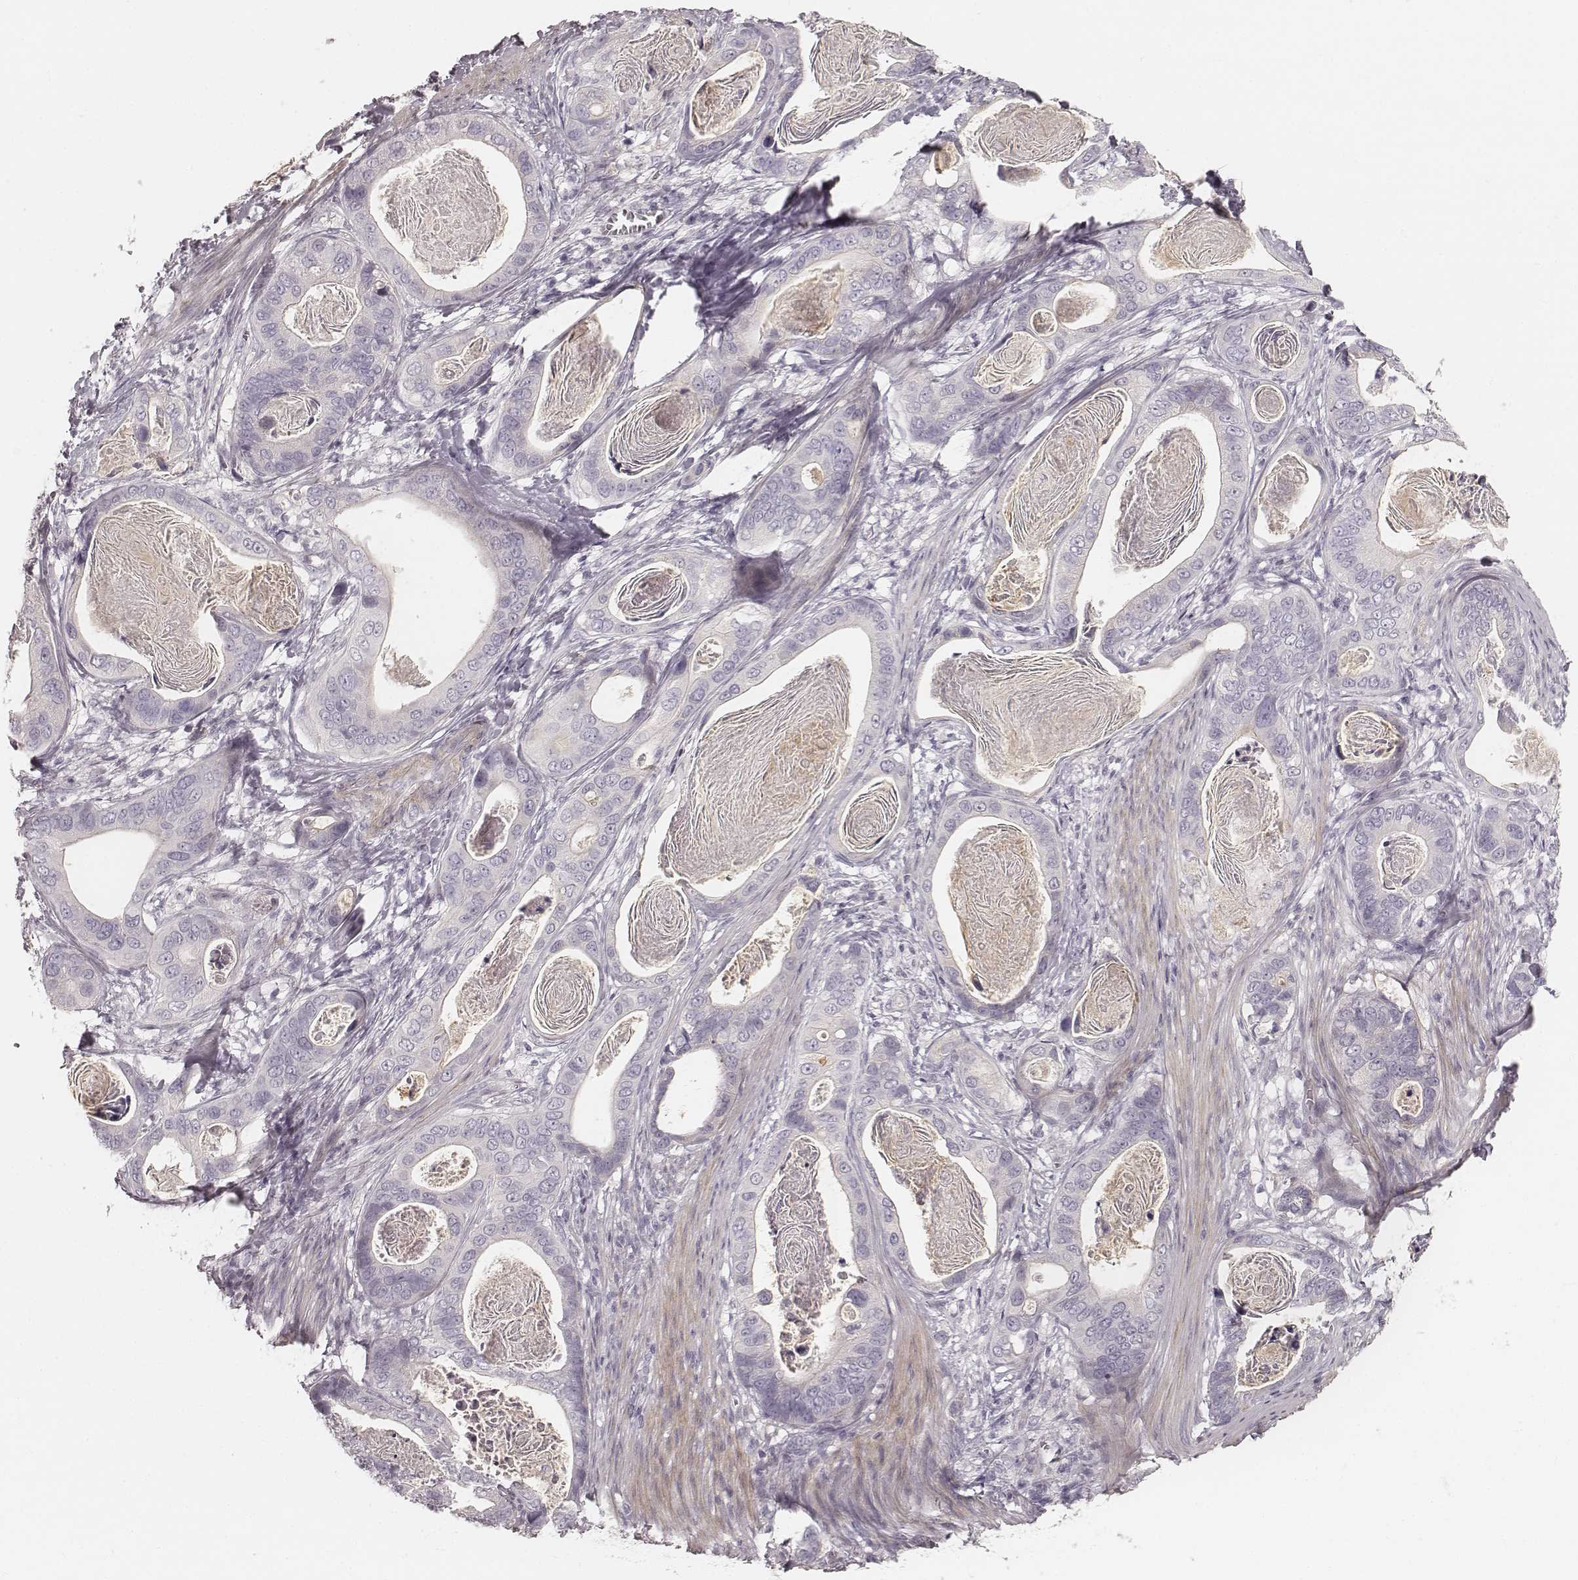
{"staining": {"intensity": "negative", "quantity": "none", "location": "none"}, "tissue": "stomach cancer", "cell_type": "Tumor cells", "image_type": "cancer", "snomed": [{"axis": "morphology", "description": "Adenocarcinoma, NOS"}, {"axis": "topography", "description": "Stomach"}], "caption": "IHC image of neoplastic tissue: adenocarcinoma (stomach) stained with DAB (3,3'-diaminobenzidine) displays no significant protein expression in tumor cells.", "gene": "SPATA24", "patient": {"sex": "male", "age": 84}}